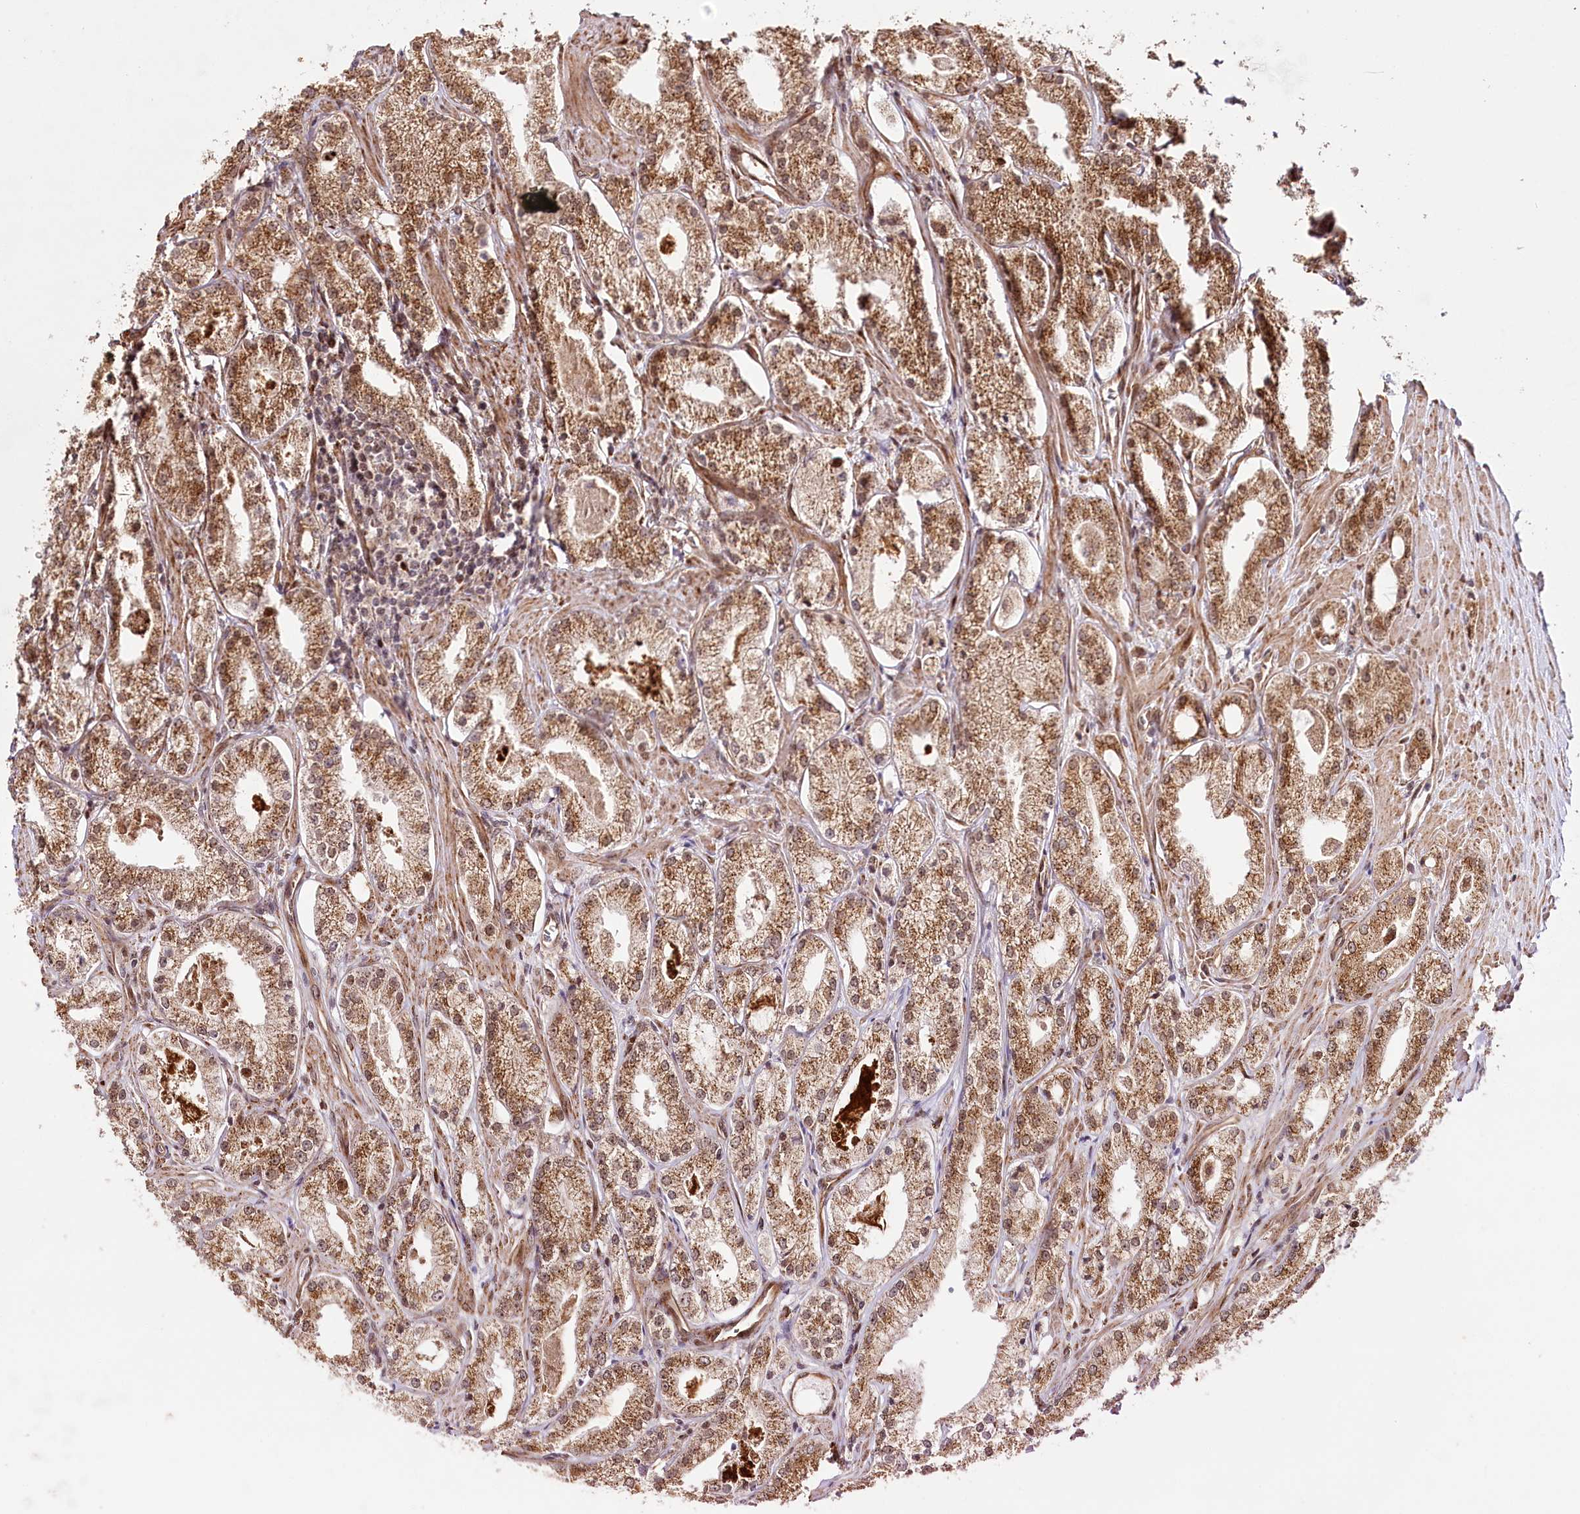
{"staining": {"intensity": "moderate", "quantity": ">75%", "location": "cytoplasmic/membranous,nuclear"}, "tissue": "prostate cancer", "cell_type": "Tumor cells", "image_type": "cancer", "snomed": [{"axis": "morphology", "description": "Adenocarcinoma, Low grade"}, {"axis": "topography", "description": "Prostate"}], "caption": "Human prostate cancer stained with a protein marker demonstrates moderate staining in tumor cells.", "gene": "COPG1", "patient": {"sex": "male", "age": 69}}